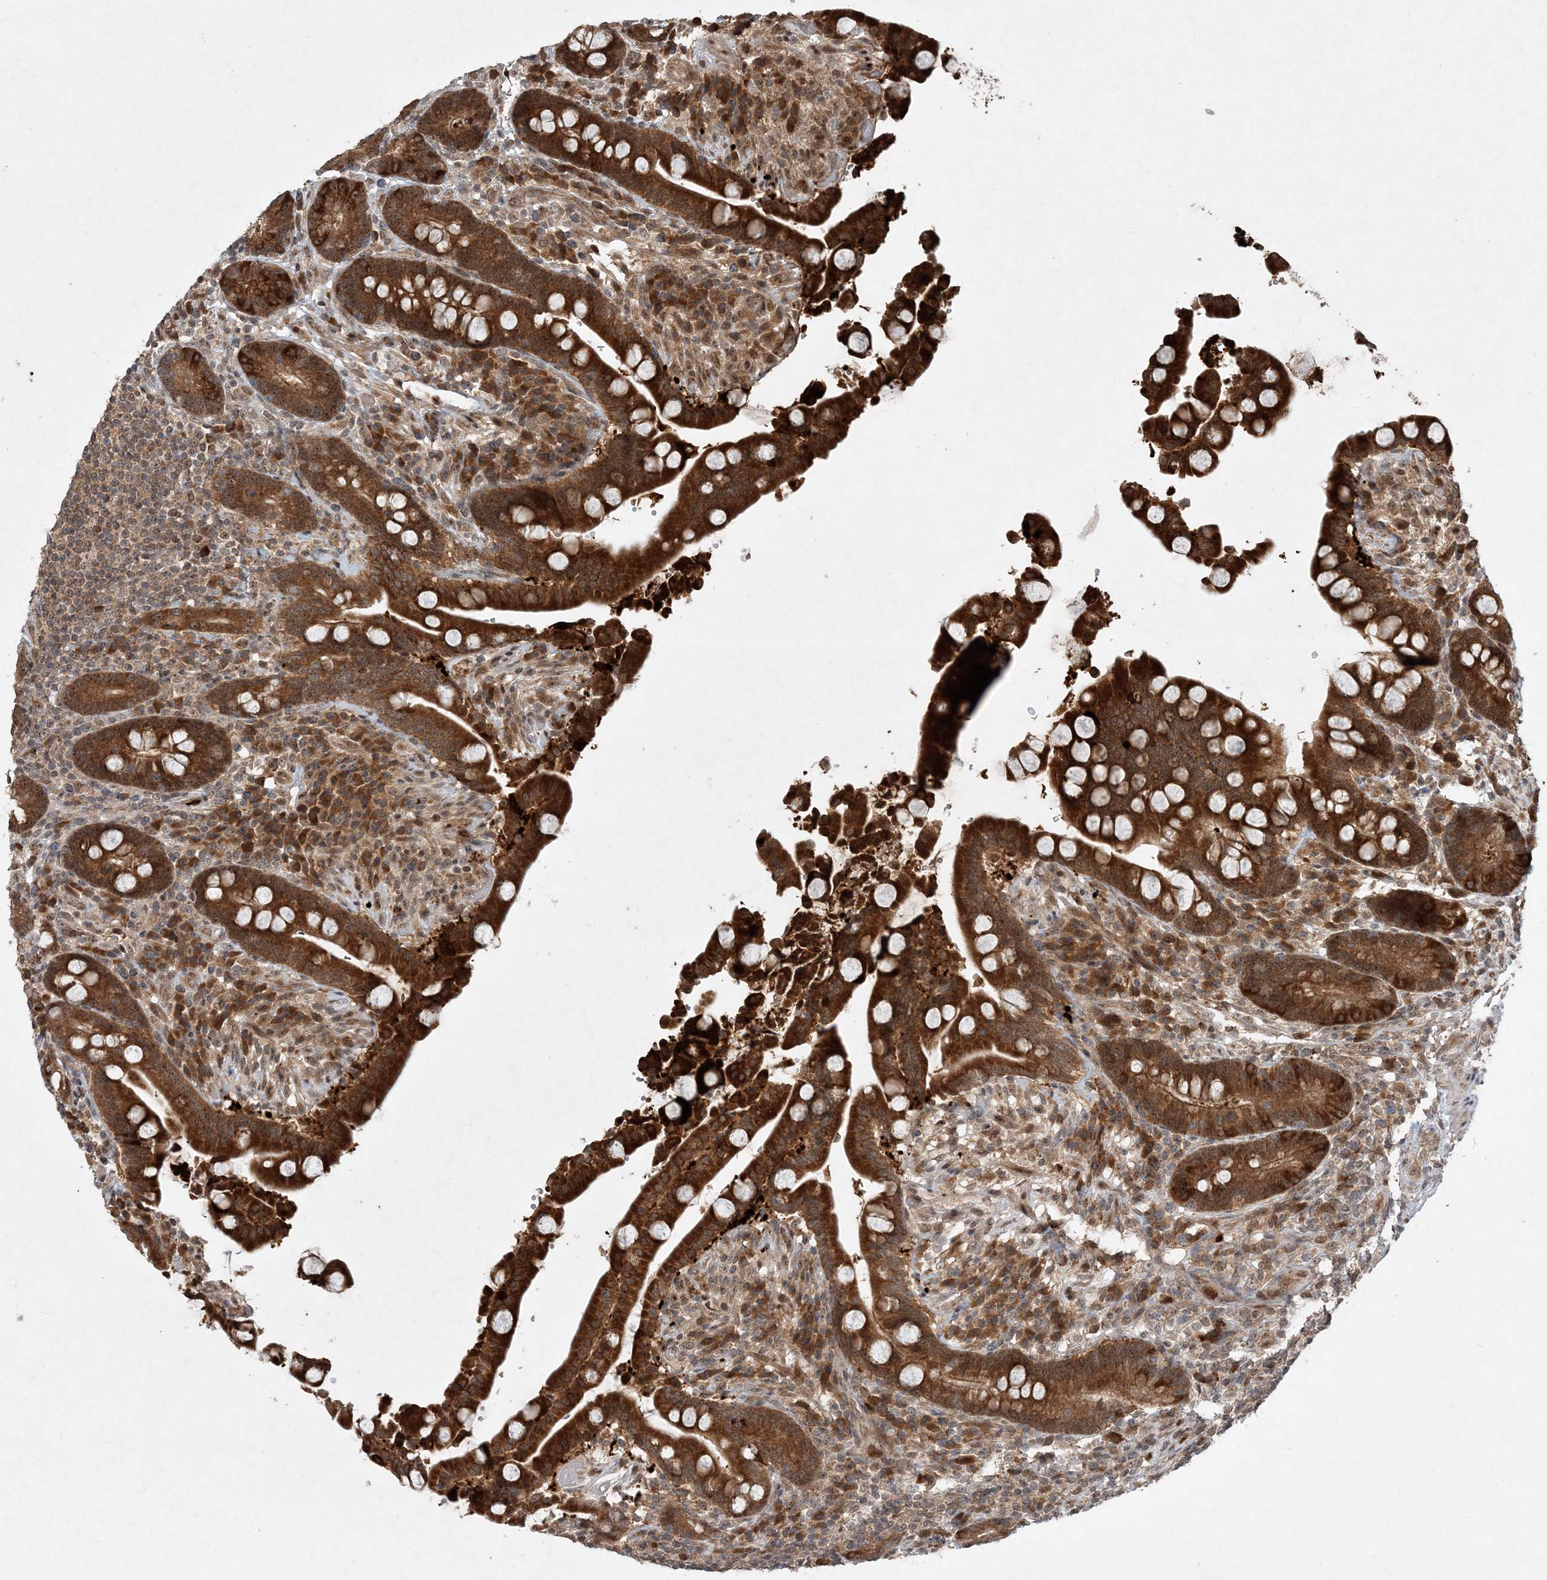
{"staining": {"intensity": "moderate", "quantity": ">75%", "location": "cytoplasmic/membranous"}, "tissue": "colon", "cell_type": "Endothelial cells", "image_type": "normal", "snomed": [{"axis": "morphology", "description": "Normal tissue, NOS"}, {"axis": "topography", "description": "Colon"}], "caption": "Protein expression analysis of benign human colon reveals moderate cytoplasmic/membranous staining in approximately >75% of endothelial cells. Ihc stains the protein in brown and the nuclei are stained blue.", "gene": "UBR3", "patient": {"sex": "male", "age": 73}}